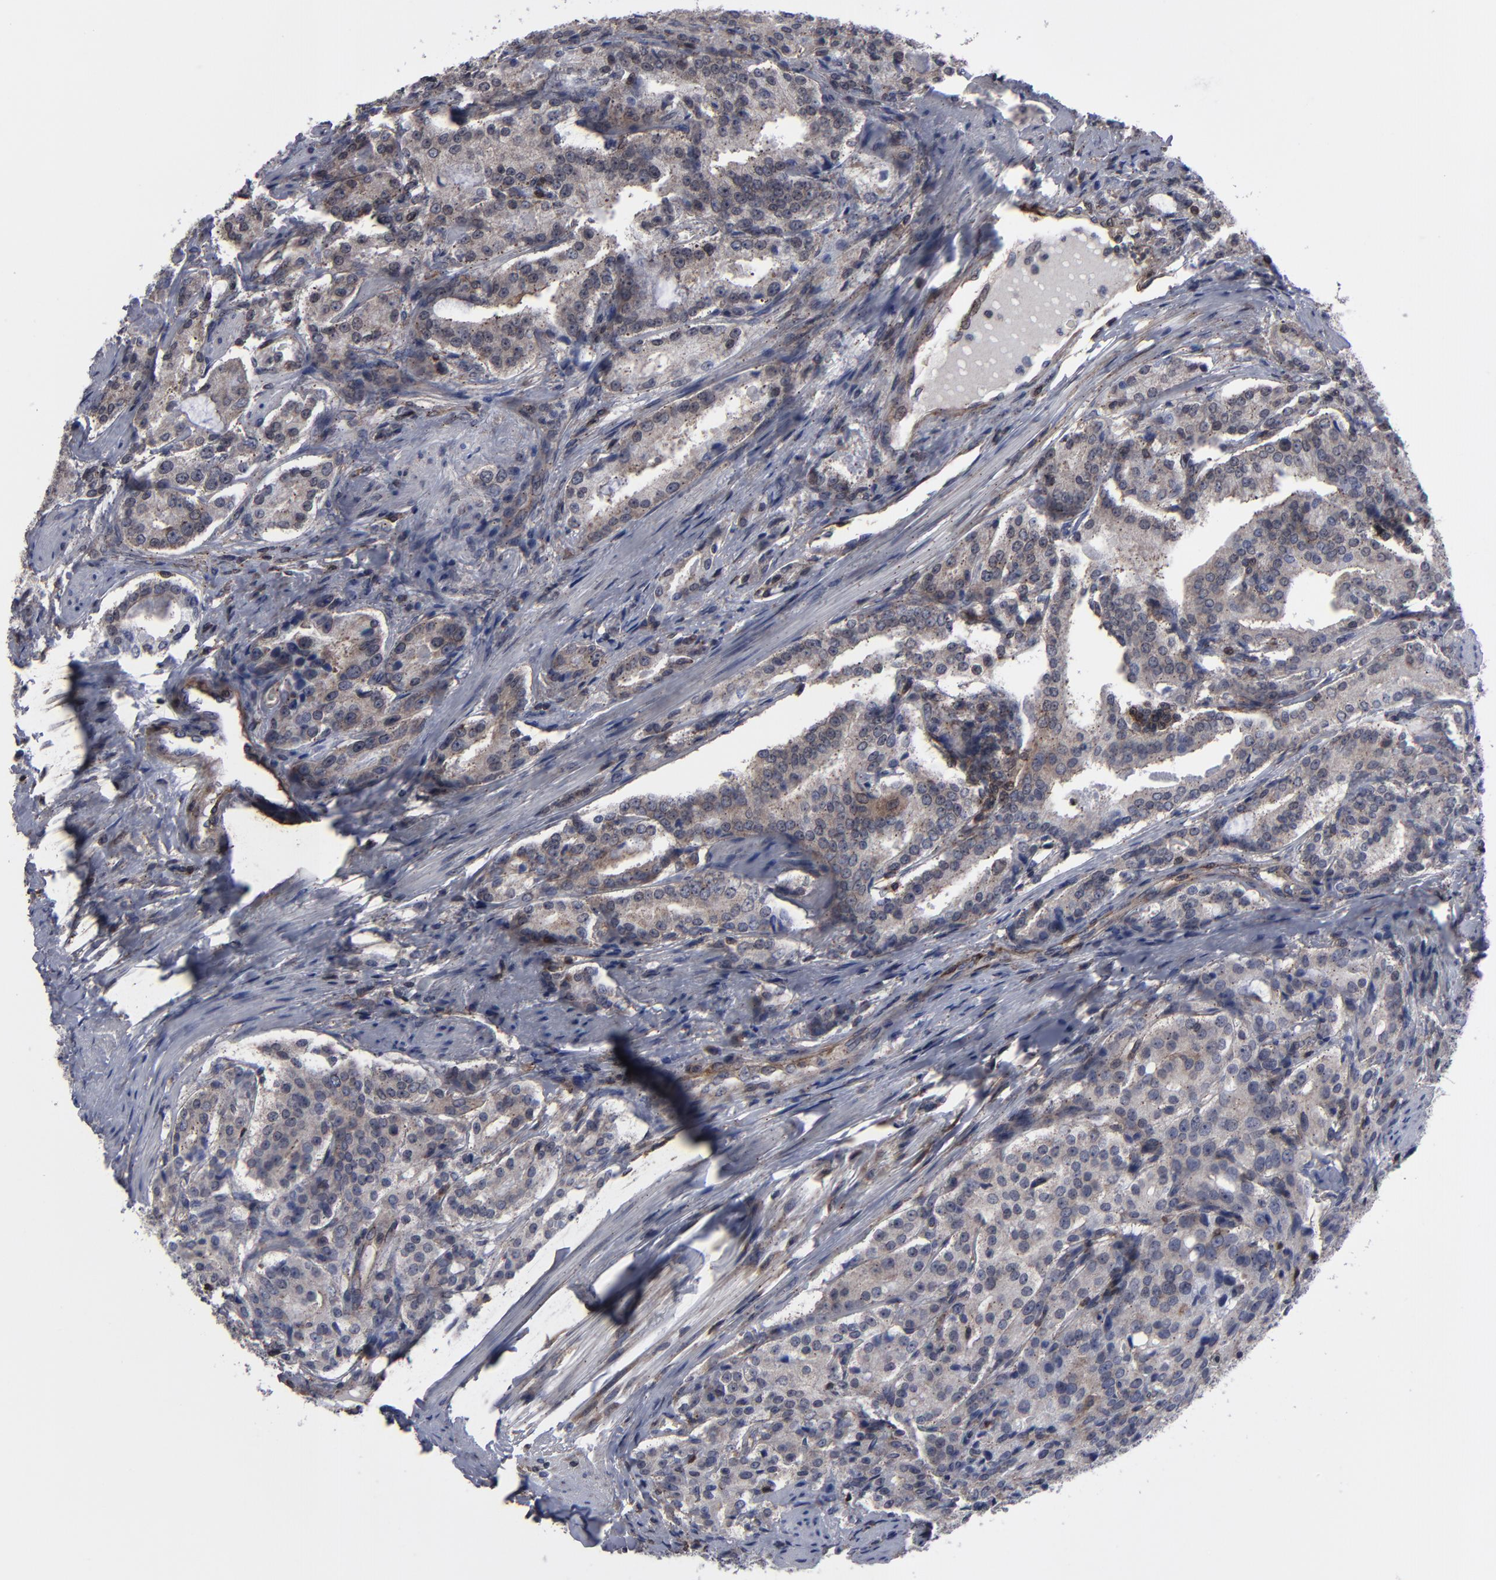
{"staining": {"intensity": "weak", "quantity": ">75%", "location": "cytoplasmic/membranous"}, "tissue": "prostate cancer", "cell_type": "Tumor cells", "image_type": "cancer", "snomed": [{"axis": "morphology", "description": "Adenocarcinoma, Medium grade"}, {"axis": "topography", "description": "Prostate"}], "caption": "Immunohistochemical staining of human adenocarcinoma (medium-grade) (prostate) reveals weak cytoplasmic/membranous protein positivity in approximately >75% of tumor cells.", "gene": "KIAA2026", "patient": {"sex": "male", "age": 72}}